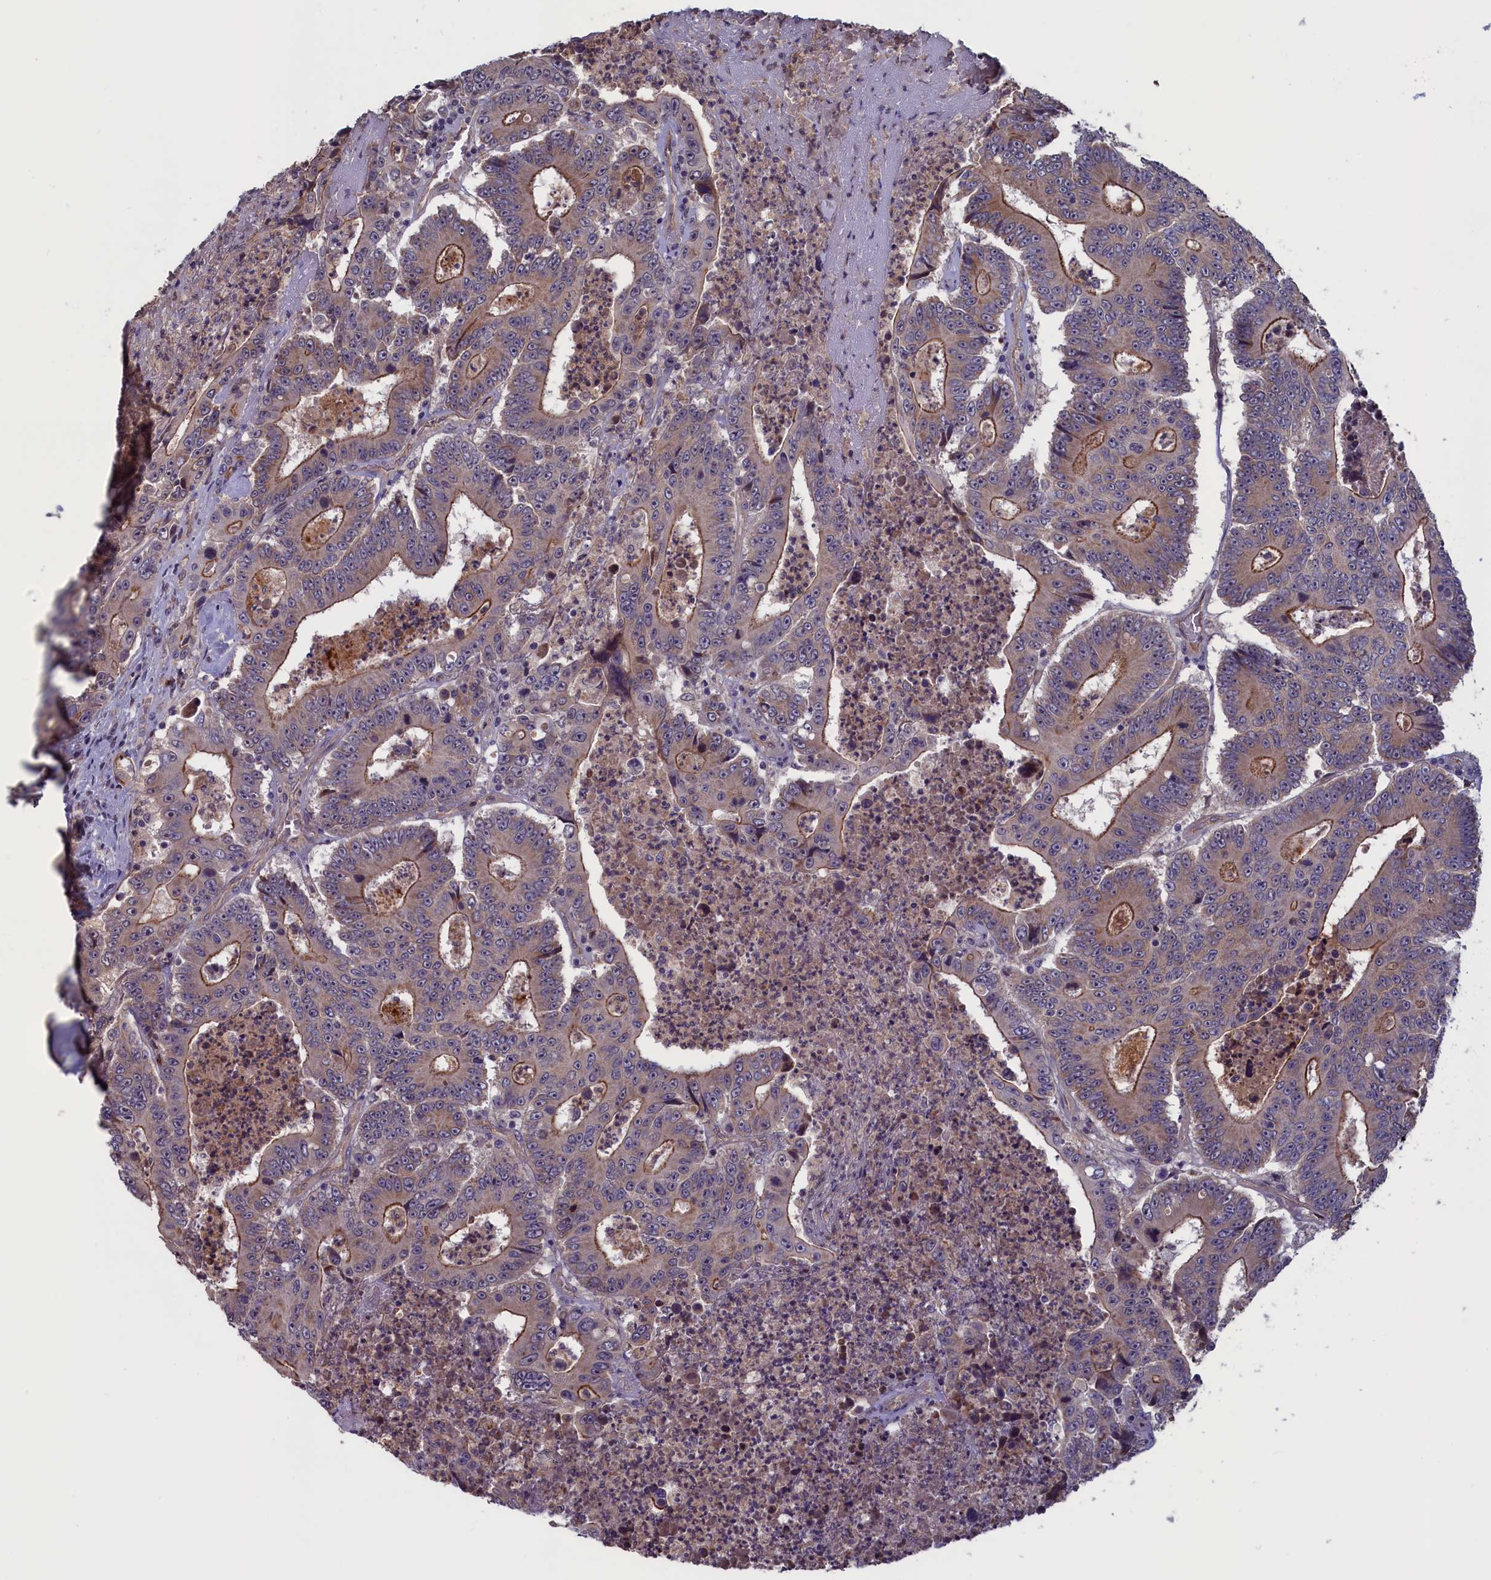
{"staining": {"intensity": "moderate", "quantity": "25%-75%", "location": "cytoplasmic/membranous"}, "tissue": "colorectal cancer", "cell_type": "Tumor cells", "image_type": "cancer", "snomed": [{"axis": "morphology", "description": "Adenocarcinoma, NOS"}, {"axis": "topography", "description": "Colon"}], "caption": "This image exhibits immunohistochemistry staining of human colorectal cancer (adenocarcinoma), with medium moderate cytoplasmic/membranous staining in about 25%-75% of tumor cells.", "gene": "PLP2", "patient": {"sex": "male", "age": 83}}